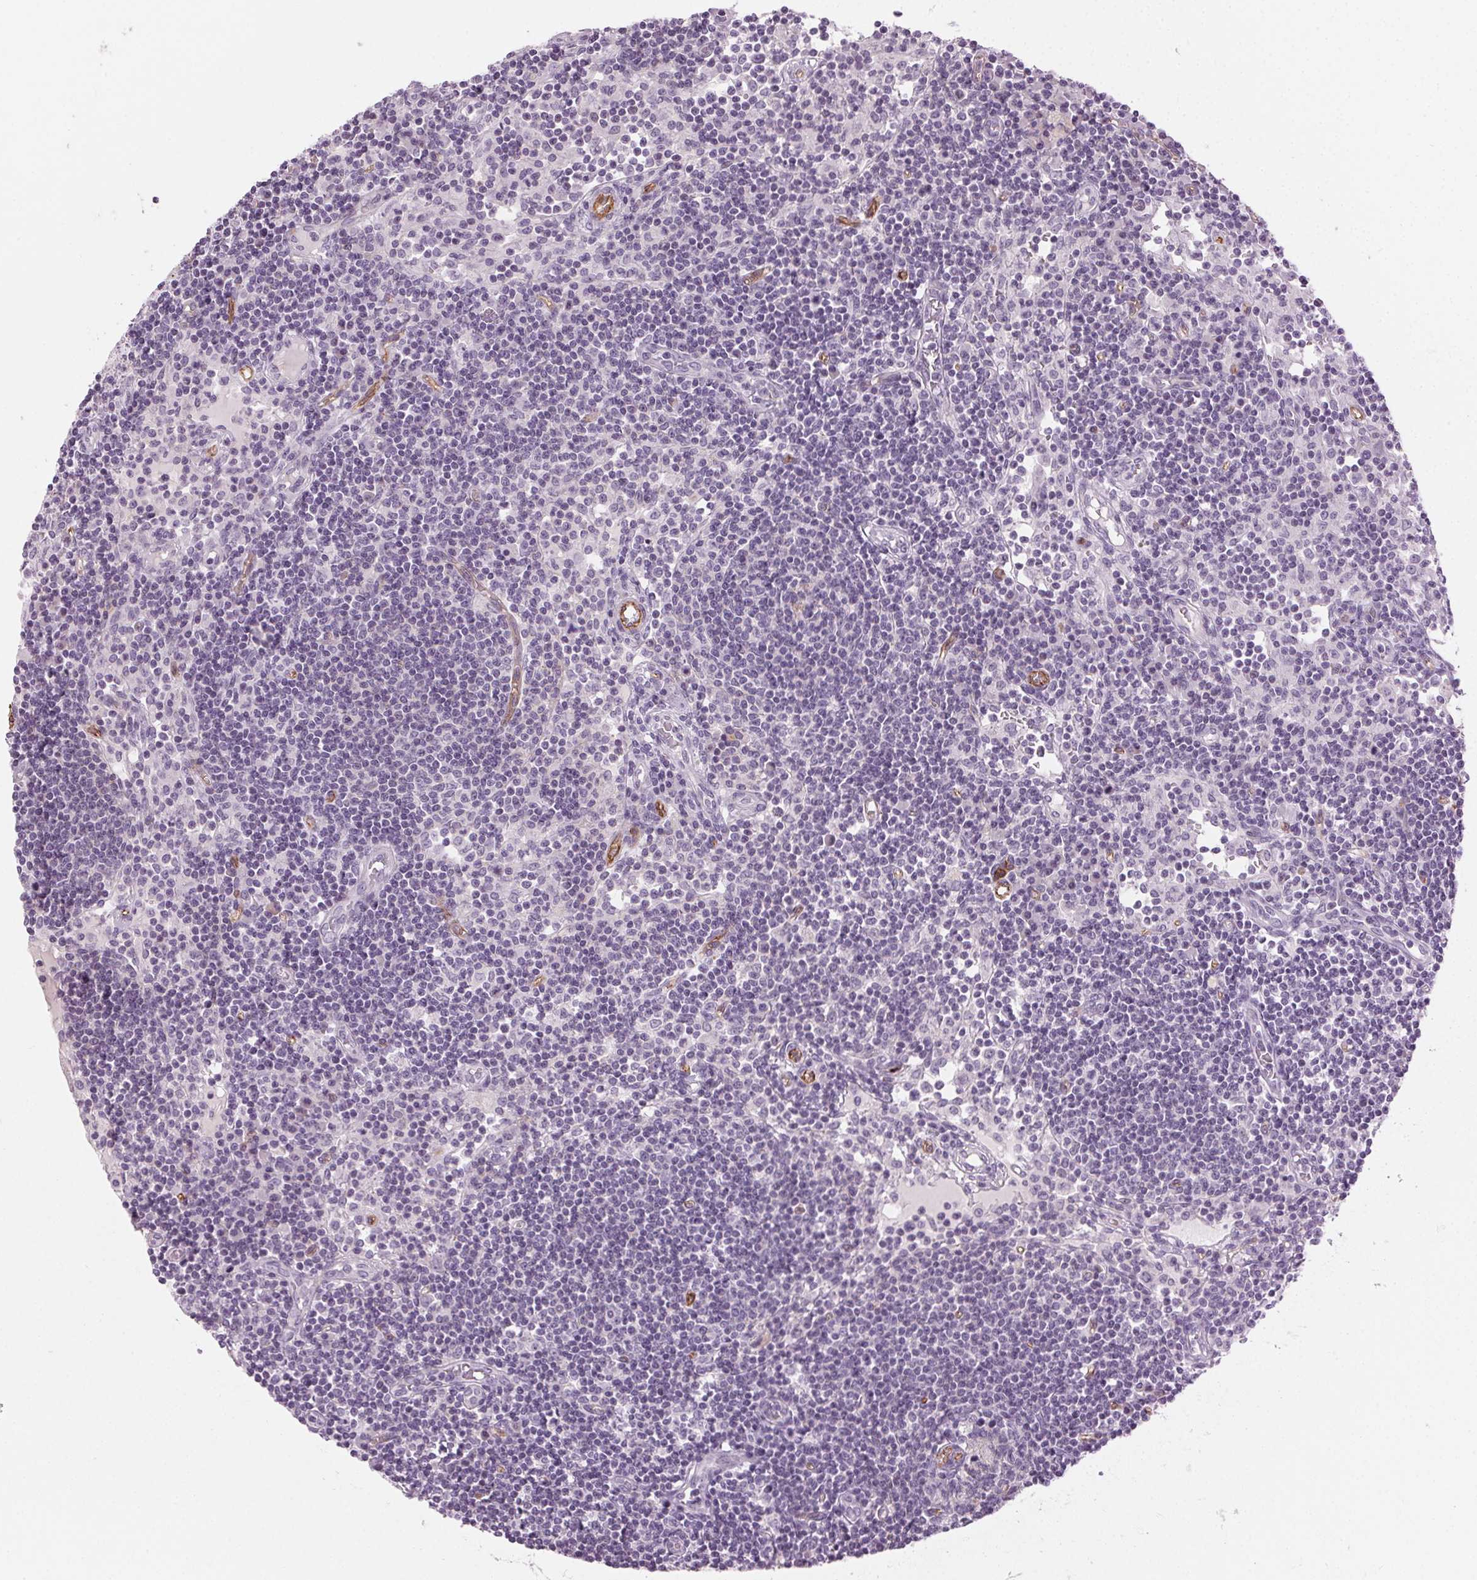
{"staining": {"intensity": "negative", "quantity": "none", "location": "none"}, "tissue": "lymph node", "cell_type": "Germinal center cells", "image_type": "normal", "snomed": [{"axis": "morphology", "description": "Normal tissue, NOS"}, {"axis": "topography", "description": "Lymph node"}], "caption": "A high-resolution micrograph shows immunohistochemistry (IHC) staining of normal lymph node, which reveals no significant staining in germinal center cells.", "gene": "AIF1L", "patient": {"sex": "female", "age": 72}}